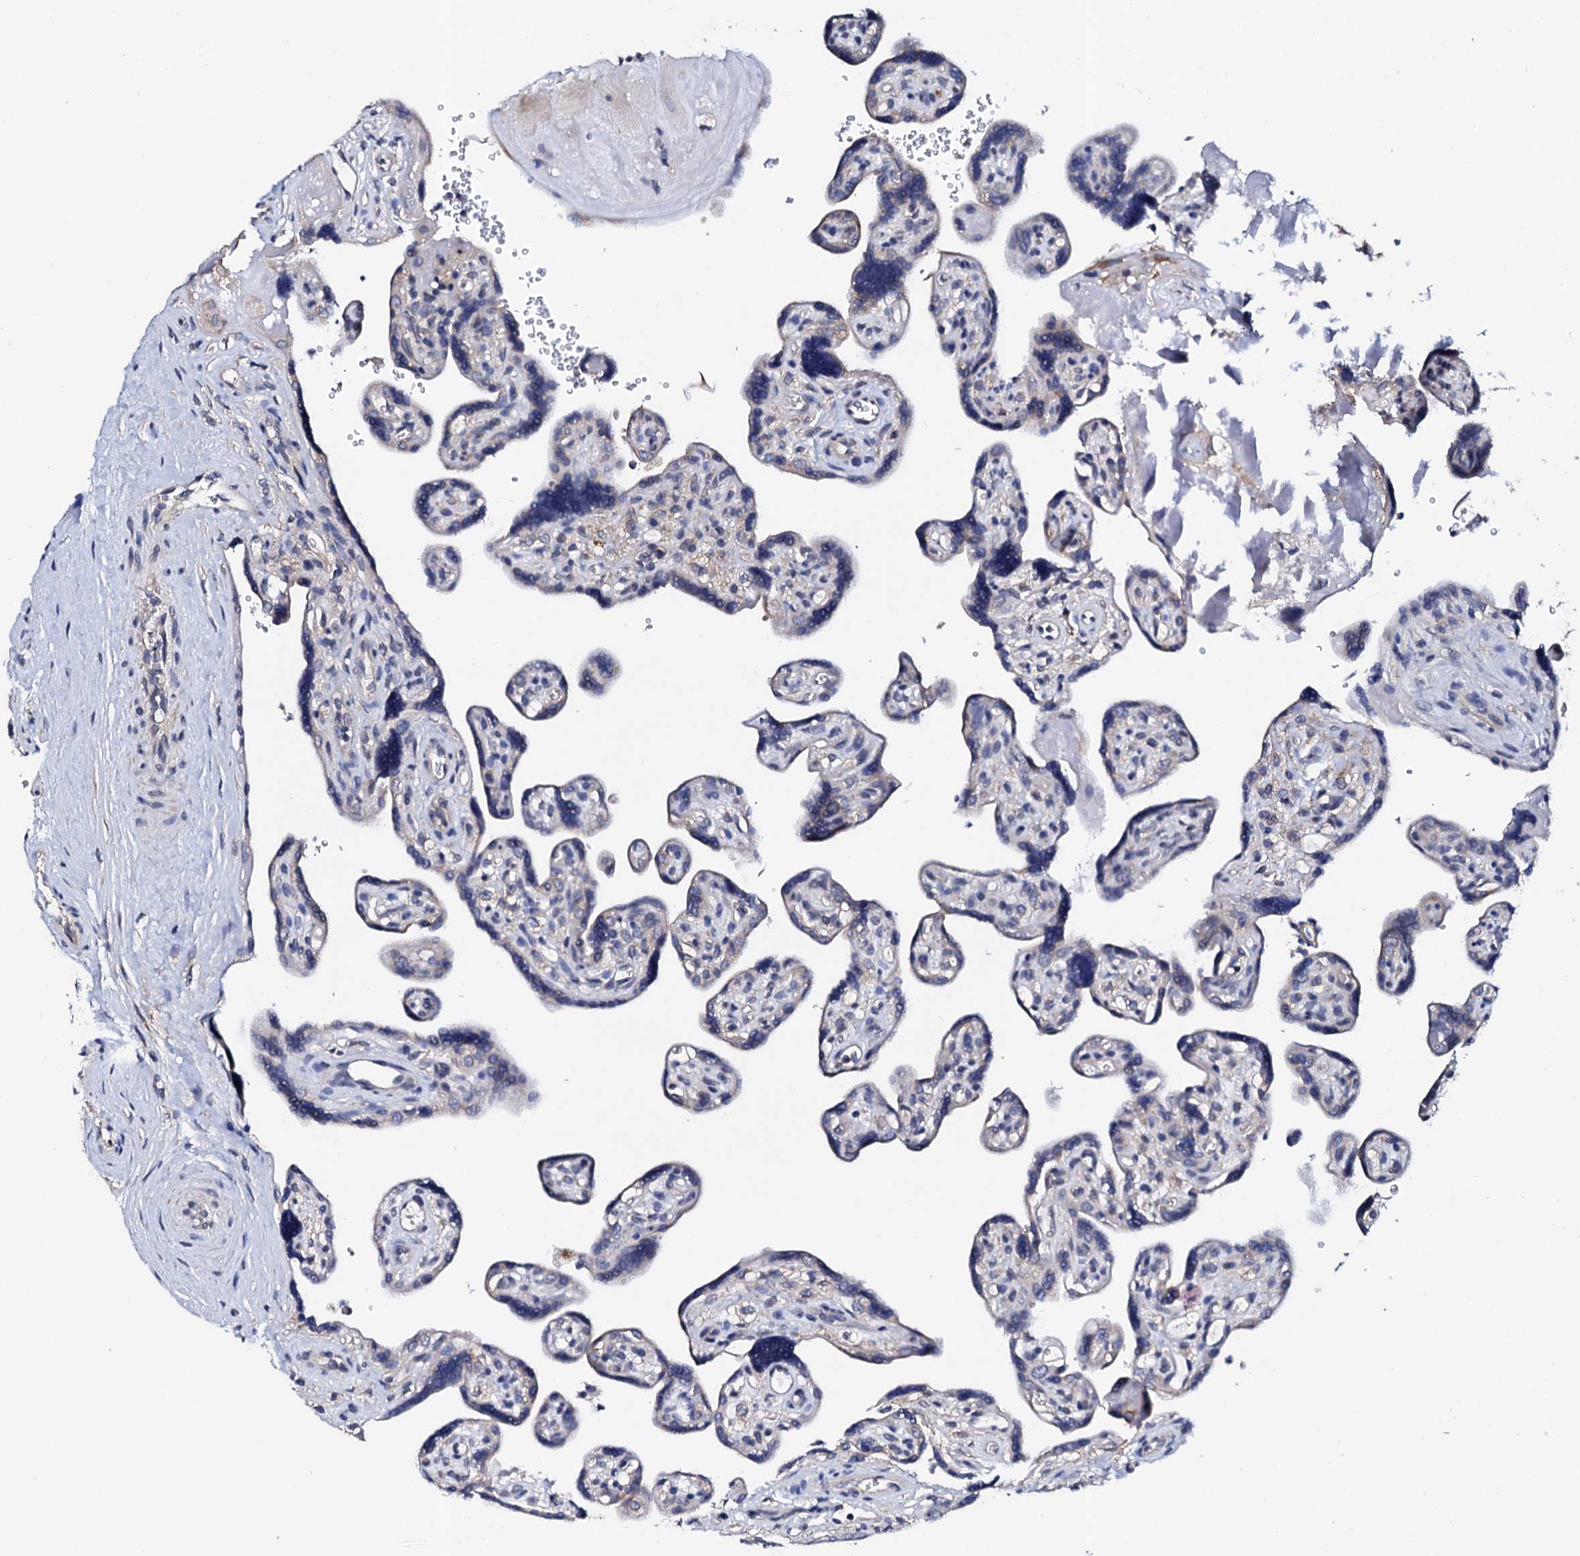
{"staining": {"intensity": "weak", "quantity": "25%-75%", "location": "cytoplasmic/membranous"}, "tissue": "placenta", "cell_type": "Trophoblastic cells", "image_type": "normal", "snomed": [{"axis": "morphology", "description": "Normal tissue, NOS"}, {"axis": "topography", "description": "Placenta"}], "caption": "Immunohistochemical staining of unremarkable human placenta demonstrates weak cytoplasmic/membranous protein positivity in about 25%-75% of trophoblastic cells.", "gene": "NUP58", "patient": {"sex": "female", "age": 39}}